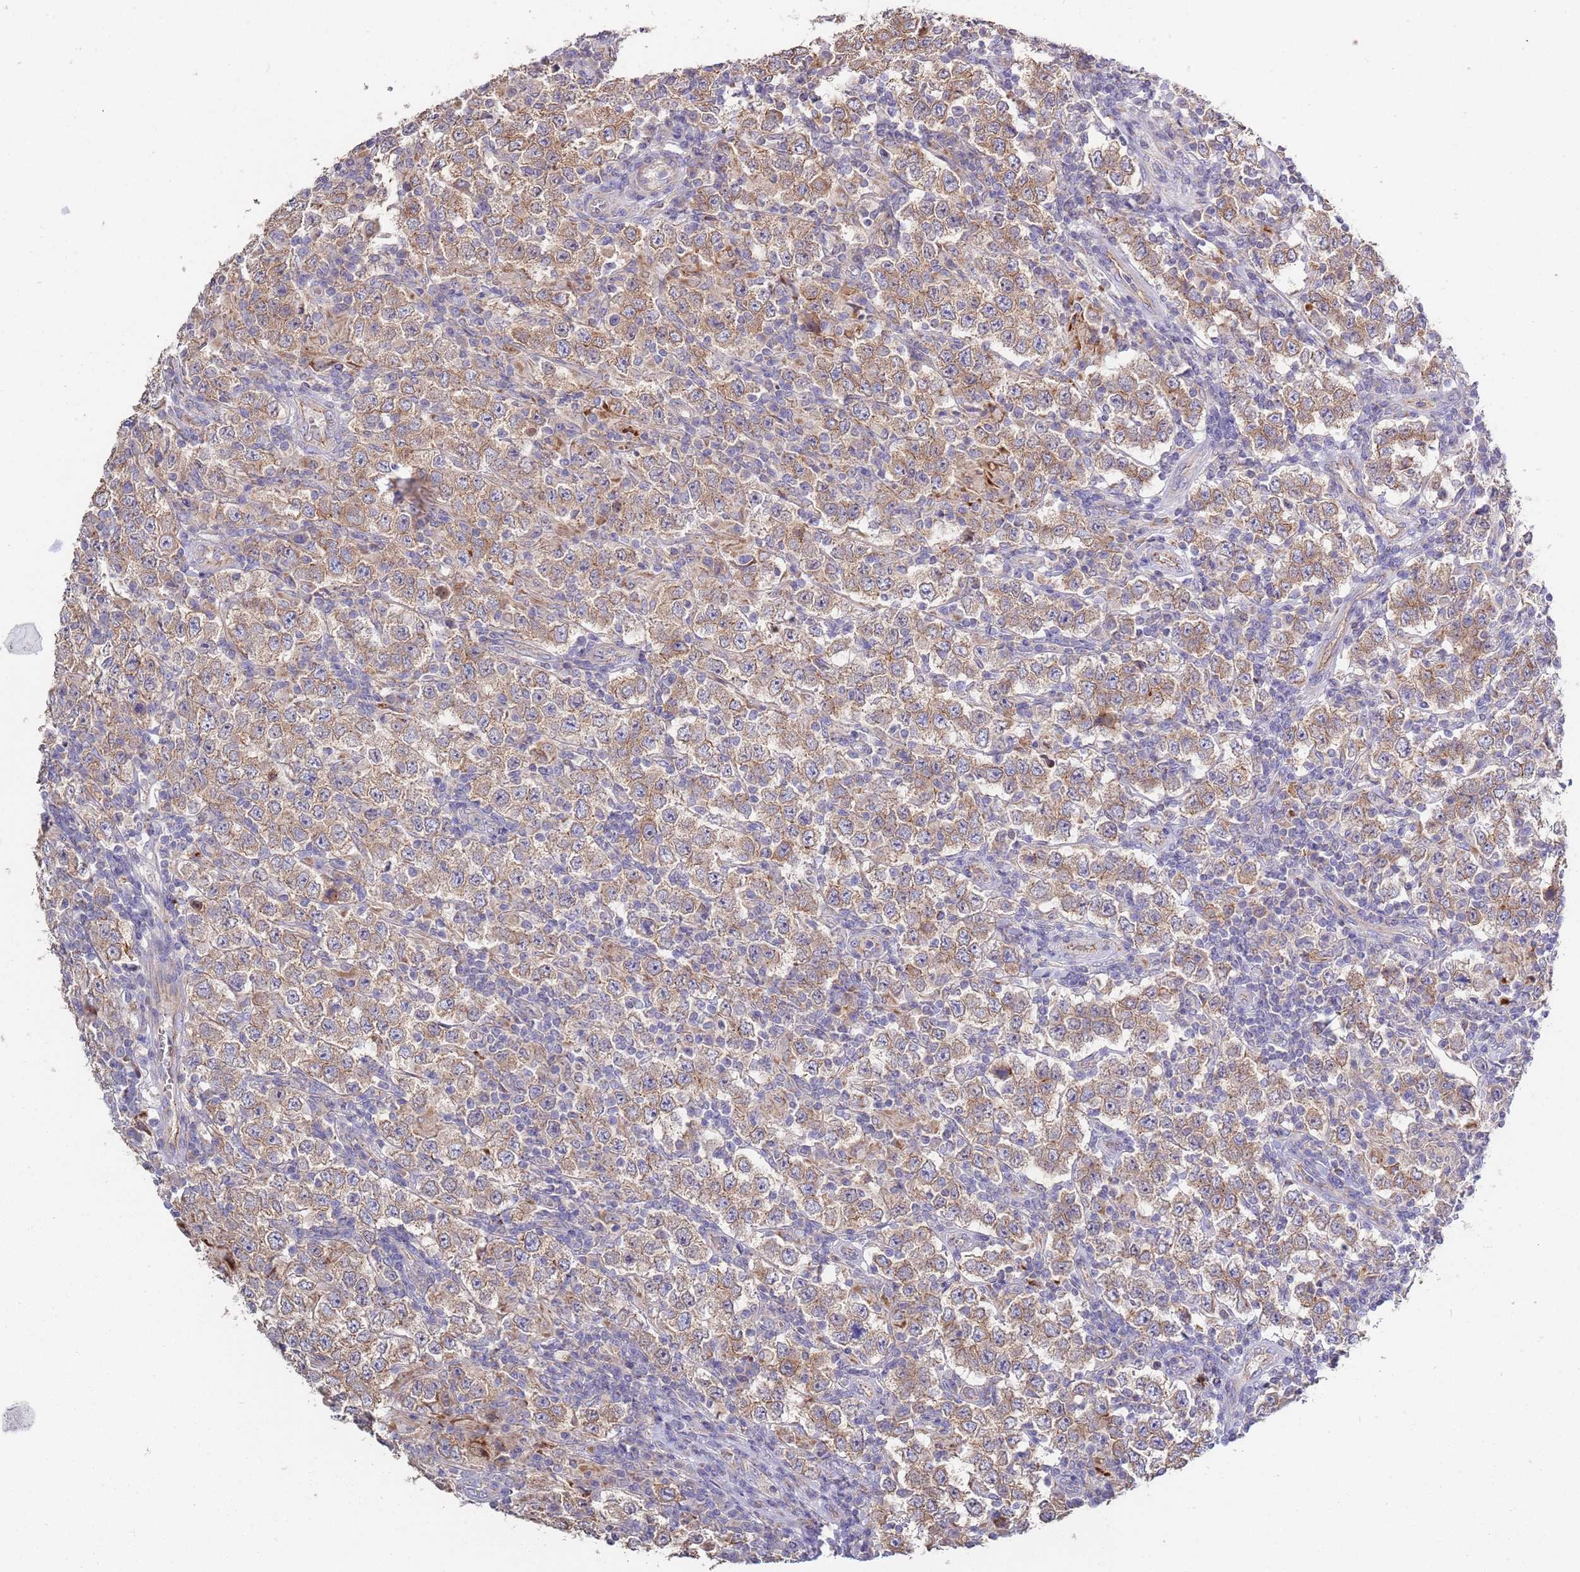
{"staining": {"intensity": "moderate", "quantity": ">75%", "location": "cytoplasmic/membranous"}, "tissue": "testis cancer", "cell_type": "Tumor cells", "image_type": "cancer", "snomed": [{"axis": "morphology", "description": "Normal tissue, NOS"}, {"axis": "morphology", "description": "Urothelial carcinoma, High grade"}, {"axis": "morphology", "description": "Seminoma, NOS"}, {"axis": "morphology", "description": "Carcinoma, Embryonal, NOS"}, {"axis": "topography", "description": "Urinary bladder"}, {"axis": "topography", "description": "Testis"}], "caption": "The photomicrograph exhibits immunohistochemical staining of seminoma (testis). There is moderate cytoplasmic/membranous positivity is identified in about >75% of tumor cells.", "gene": "ABCC10", "patient": {"sex": "male", "age": 41}}